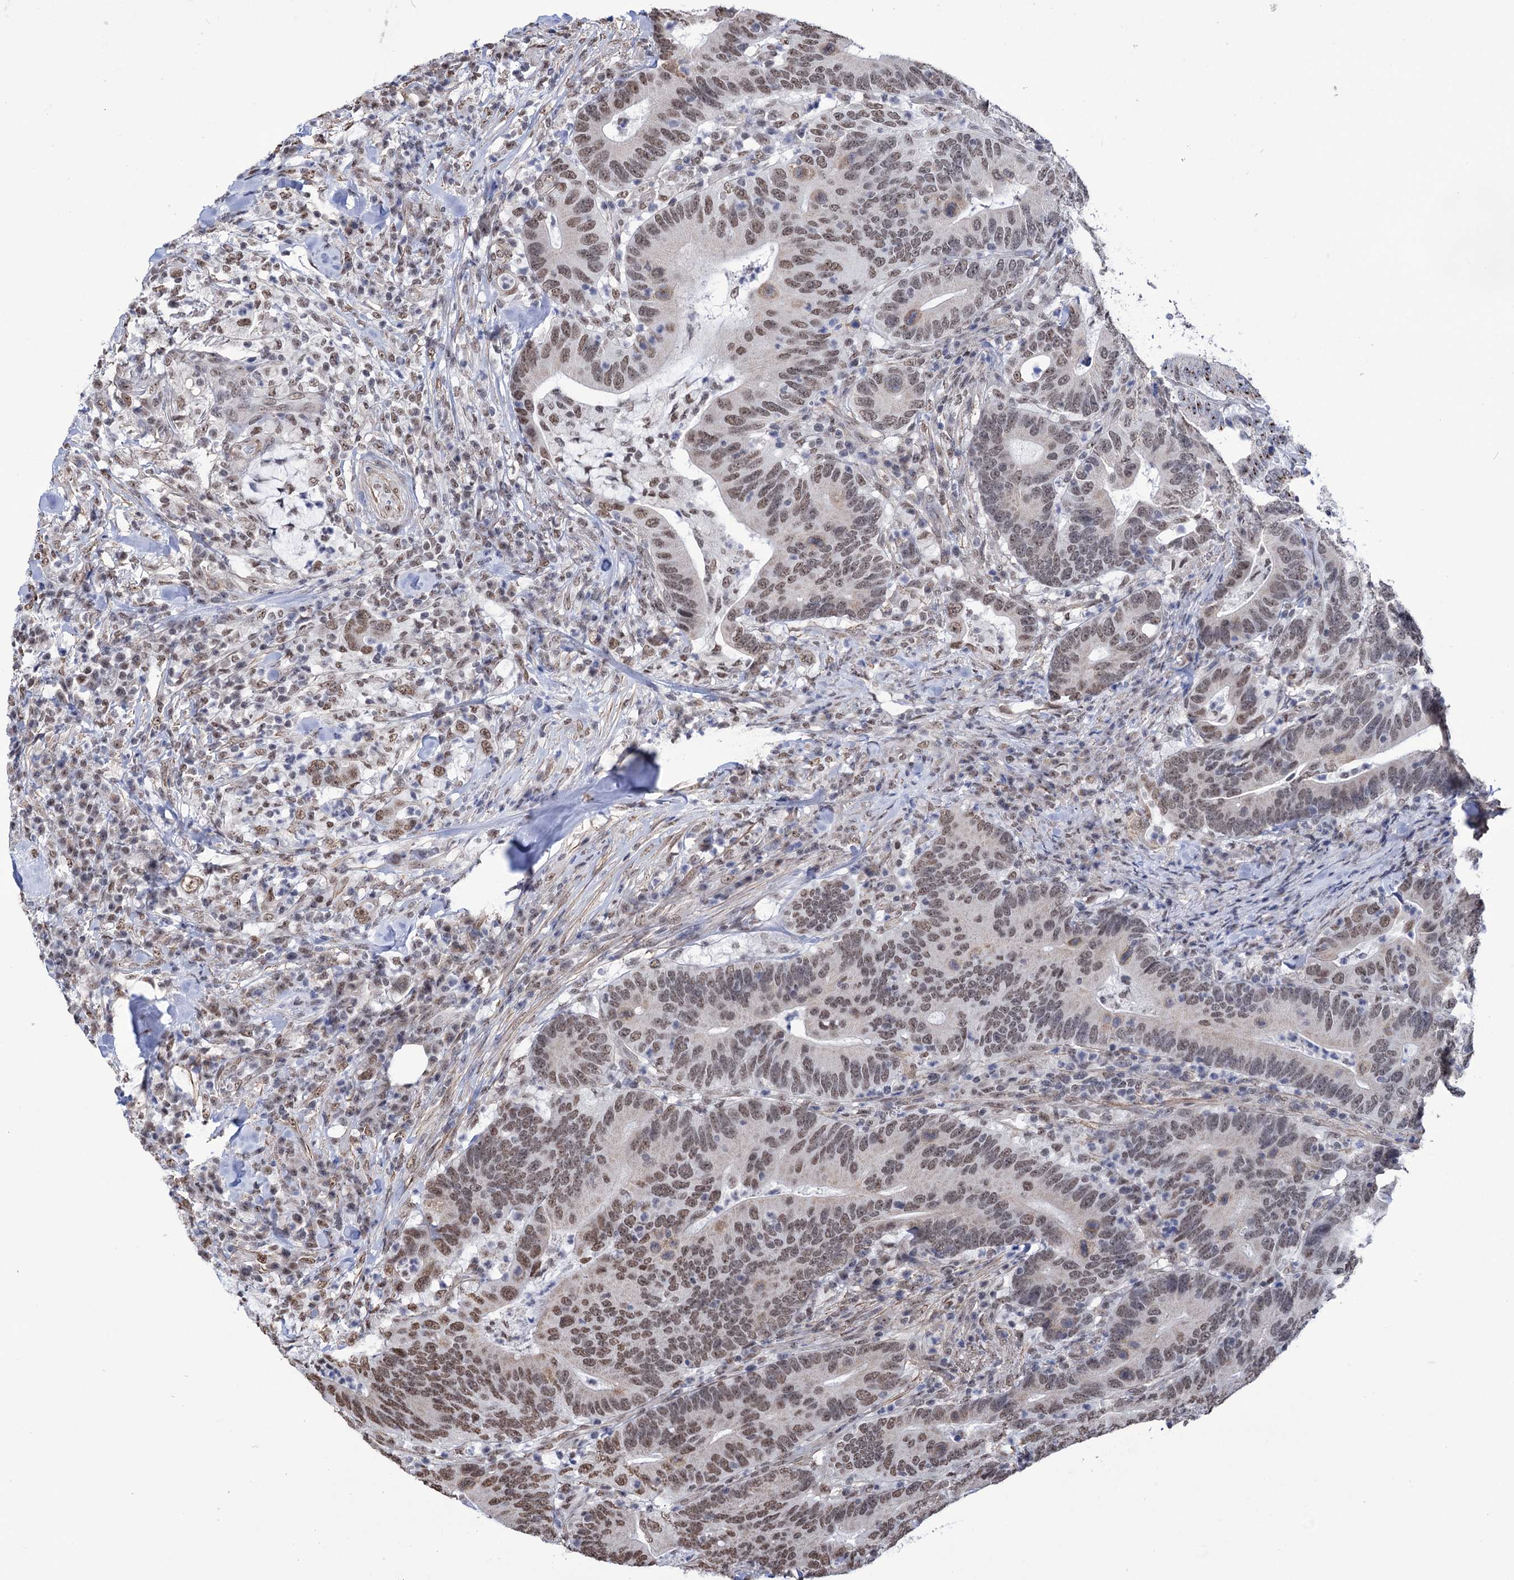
{"staining": {"intensity": "moderate", "quantity": "25%-75%", "location": "nuclear"}, "tissue": "colorectal cancer", "cell_type": "Tumor cells", "image_type": "cancer", "snomed": [{"axis": "morphology", "description": "Adenocarcinoma, NOS"}, {"axis": "topography", "description": "Colon"}], "caption": "This micrograph displays colorectal adenocarcinoma stained with immunohistochemistry to label a protein in brown. The nuclear of tumor cells show moderate positivity for the protein. Nuclei are counter-stained blue.", "gene": "ABHD10", "patient": {"sex": "female", "age": 66}}